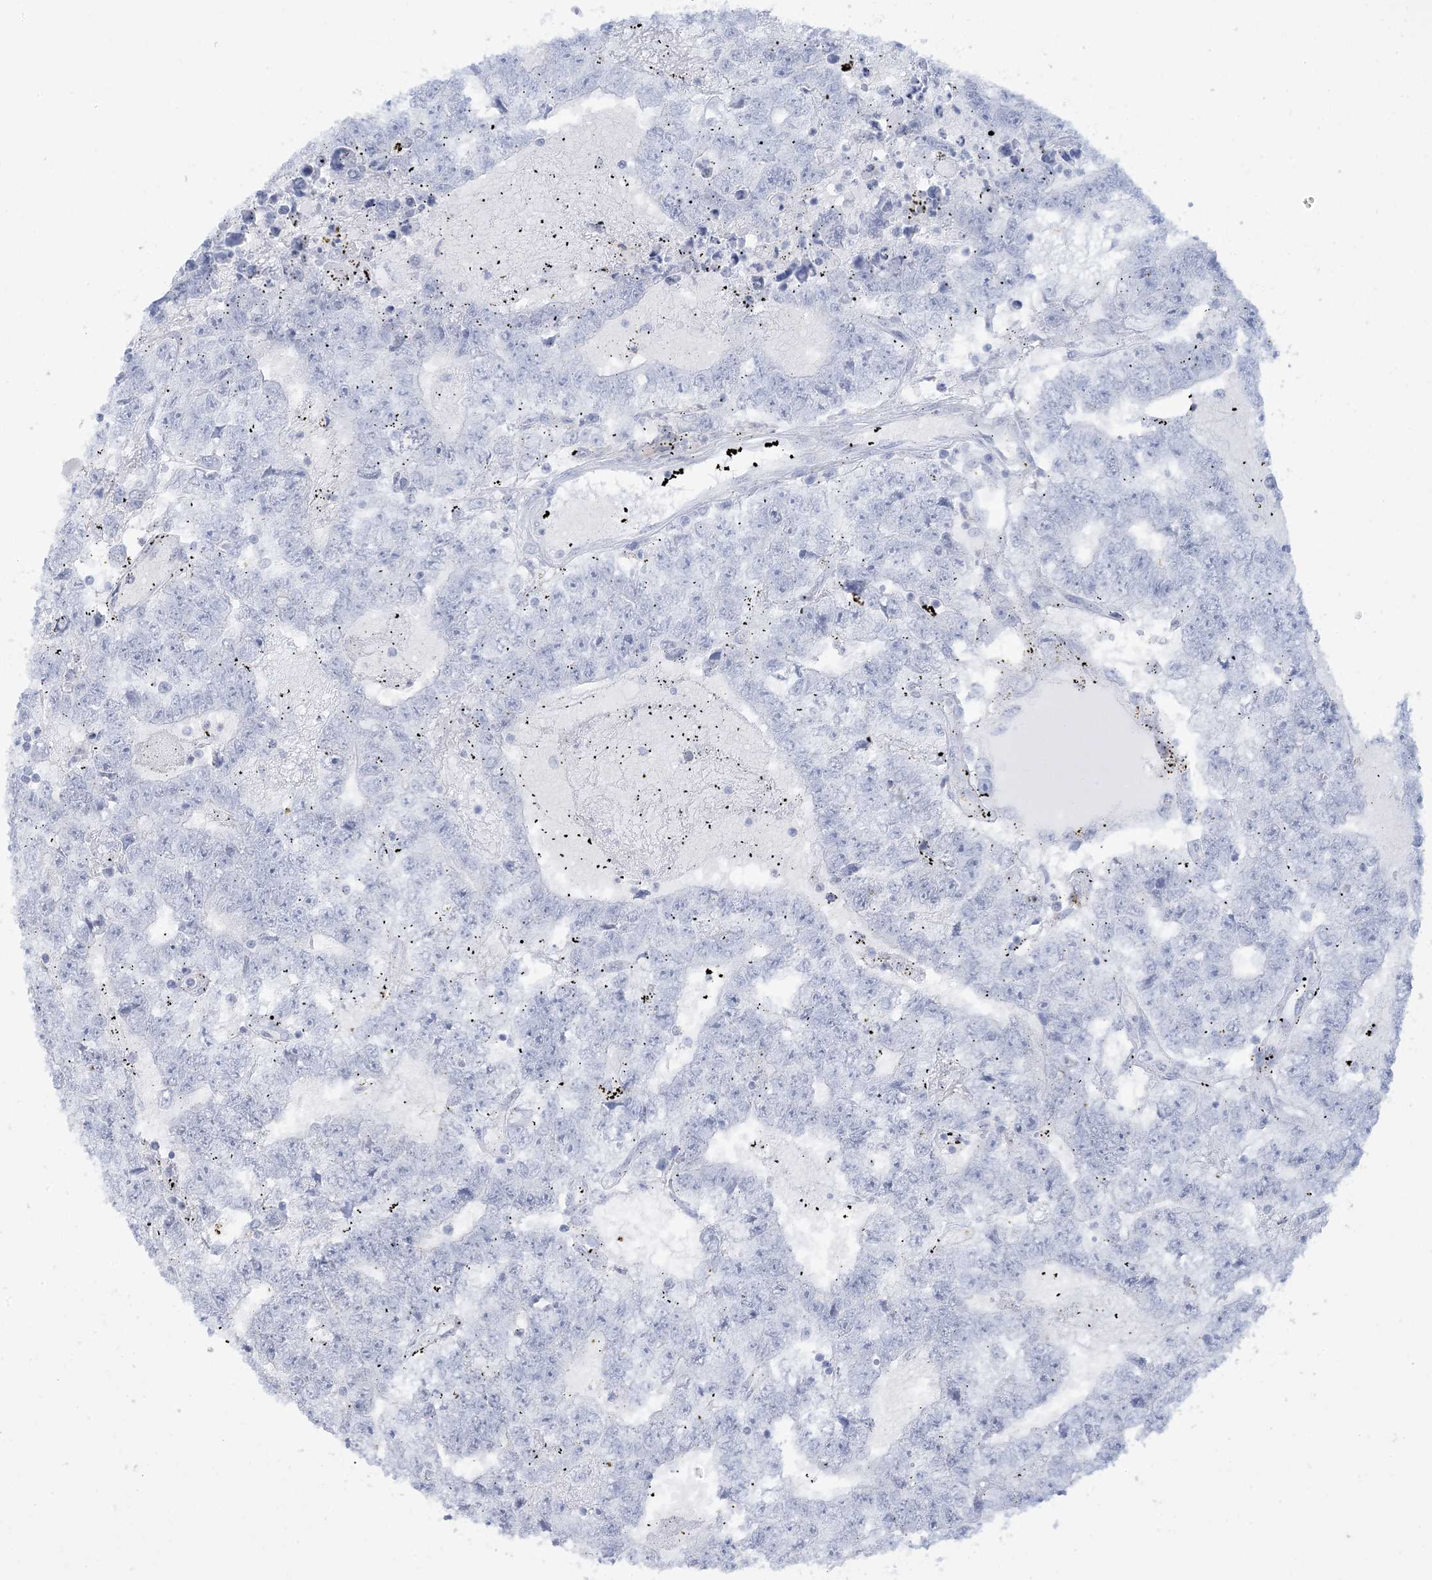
{"staining": {"intensity": "negative", "quantity": "none", "location": "none"}, "tissue": "testis cancer", "cell_type": "Tumor cells", "image_type": "cancer", "snomed": [{"axis": "morphology", "description": "Carcinoma, Embryonal, NOS"}, {"axis": "topography", "description": "Testis"}], "caption": "High magnification brightfield microscopy of embryonal carcinoma (testis) stained with DAB (3,3'-diaminobenzidine) (brown) and counterstained with hematoxylin (blue): tumor cells show no significant staining. (DAB immunohistochemistry with hematoxylin counter stain).", "gene": "HLA-DRB1", "patient": {"sex": "male", "age": 25}}